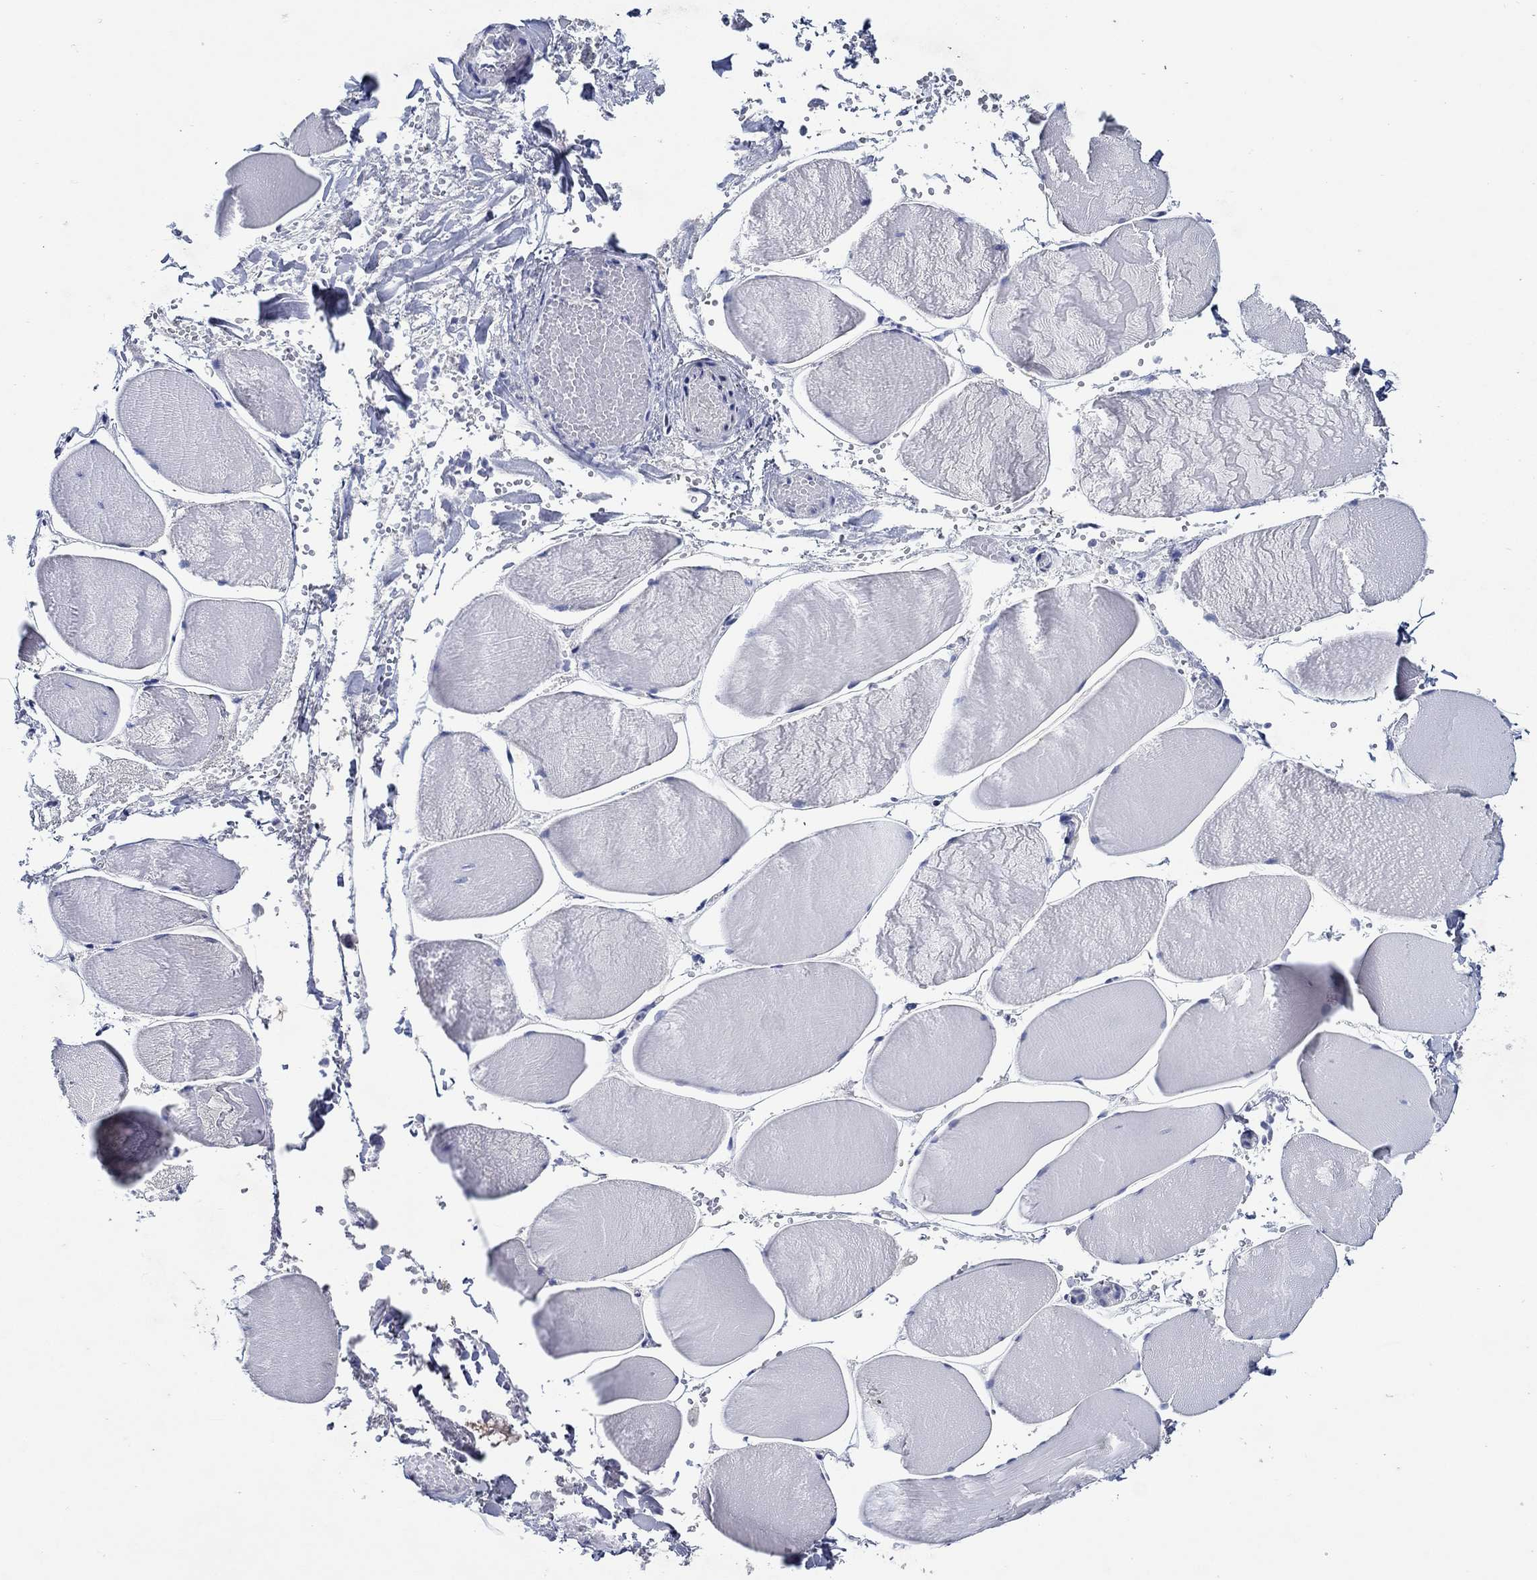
{"staining": {"intensity": "negative", "quantity": "none", "location": "none"}, "tissue": "skeletal muscle", "cell_type": "Myocytes", "image_type": "normal", "snomed": [{"axis": "morphology", "description": "Normal tissue, NOS"}, {"axis": "morphology", "description": "Malignant melanoma, Metastatic site"}, {"axis": "topography", "description": "Skeletal muscle"}], "caption": "Normal skeletal muscle was stained to show a protein in brown. There is no significant positivity in myocytes. (DAB immunohistochemistry, high magnification).", "gene": "MC2R", "patient": {"sex": "male", "age": 50}}